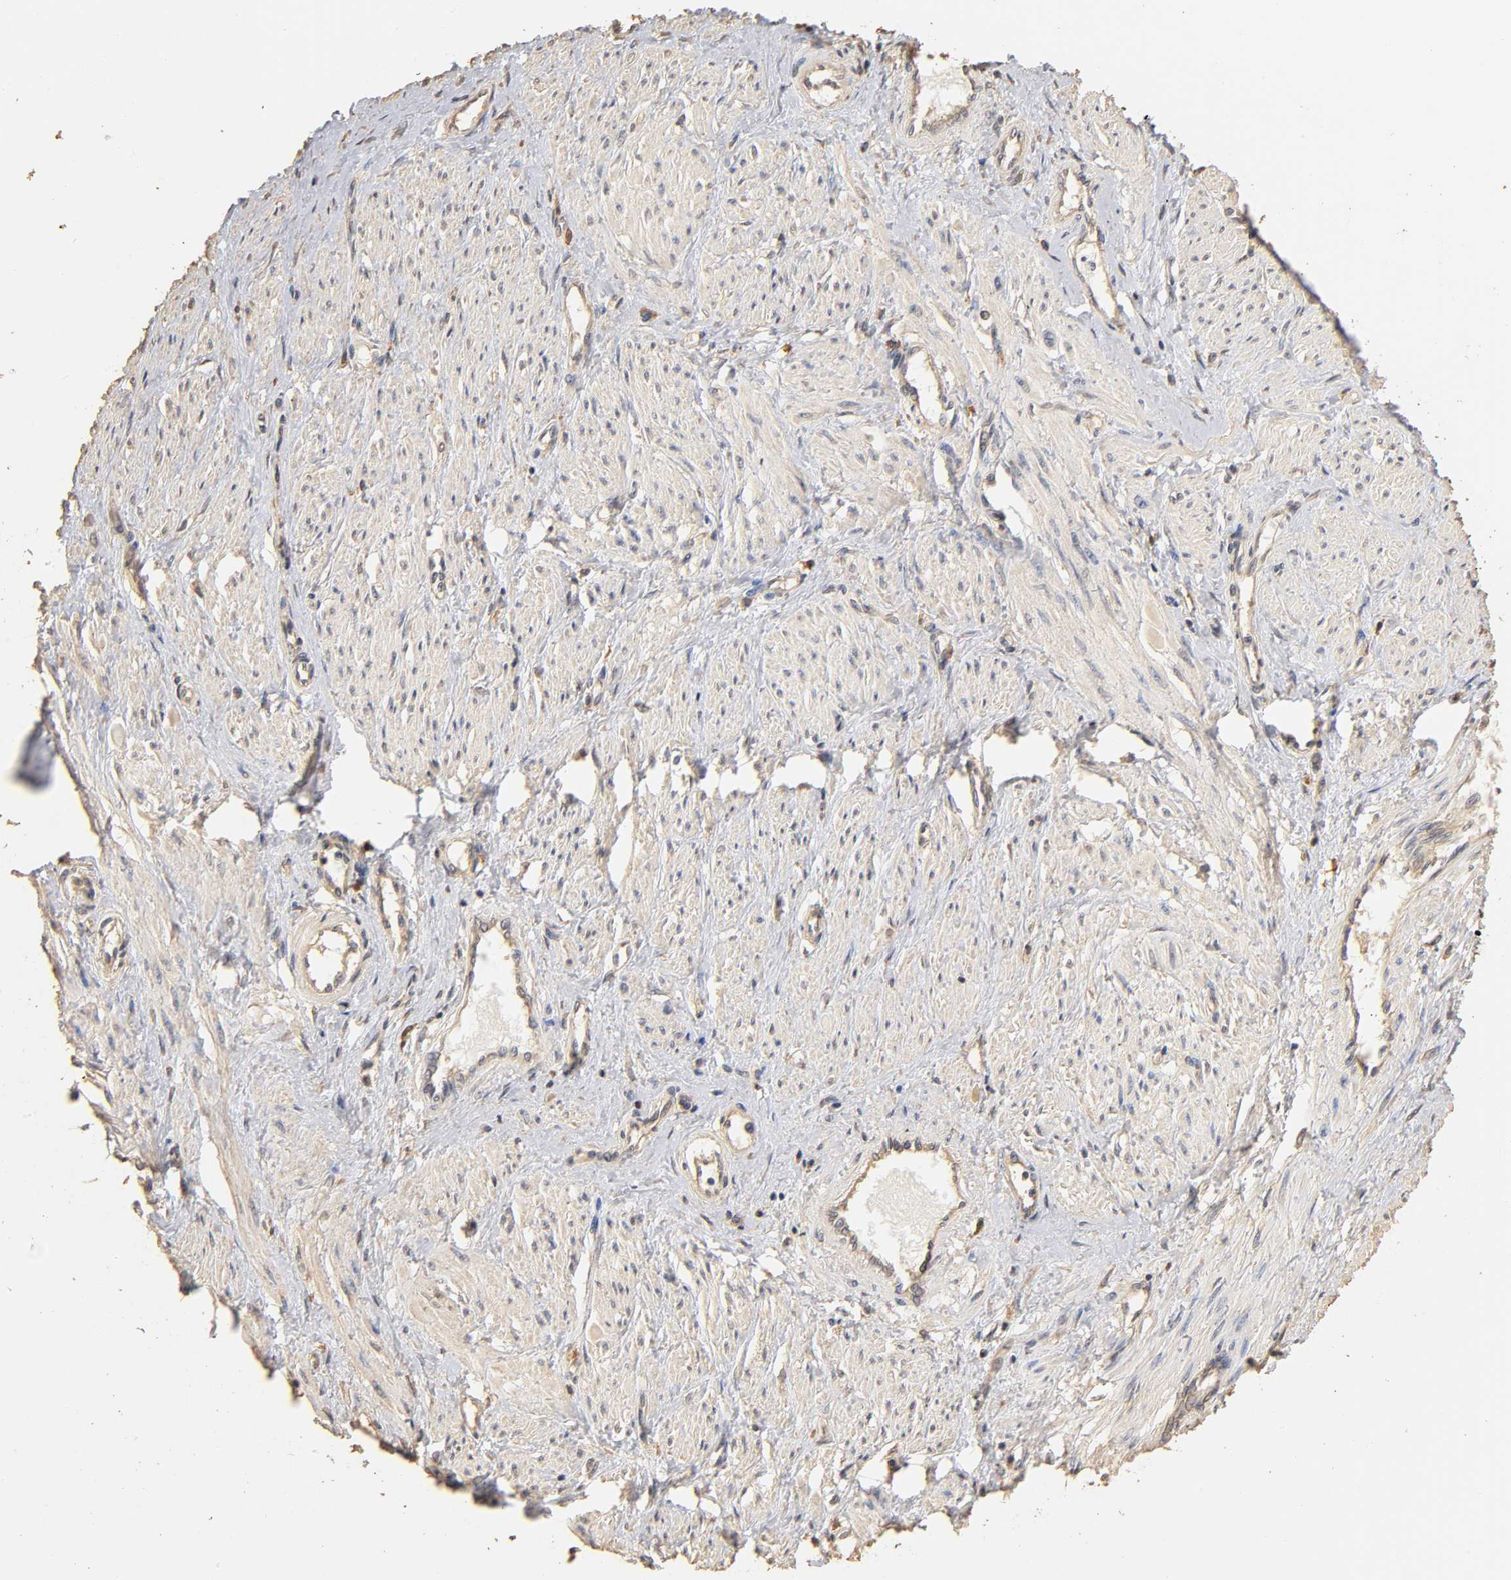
{"staining": {"intensity": "negative", "quantity": "none", "location": "none"}, "tissue": "smooth muscle", "cell_type": "Smooth muscle cells", "image_type": "normal", "snomed": [{"axis": "morphology", "description": "Normal tissue, NOS"}, {"axis": "topography", "description": "Smooth muscle"}, {"axis": "topography", "description": "Uterus"}], "caption": "A high-resolution micrograph shows immunohistochemistry staining of unremarkable smooth muscle, which demonstrates no significant positivity in smooth muscle cells.", "gene": "VSIG4", "patient": {"sex": "female", "age": 39}}